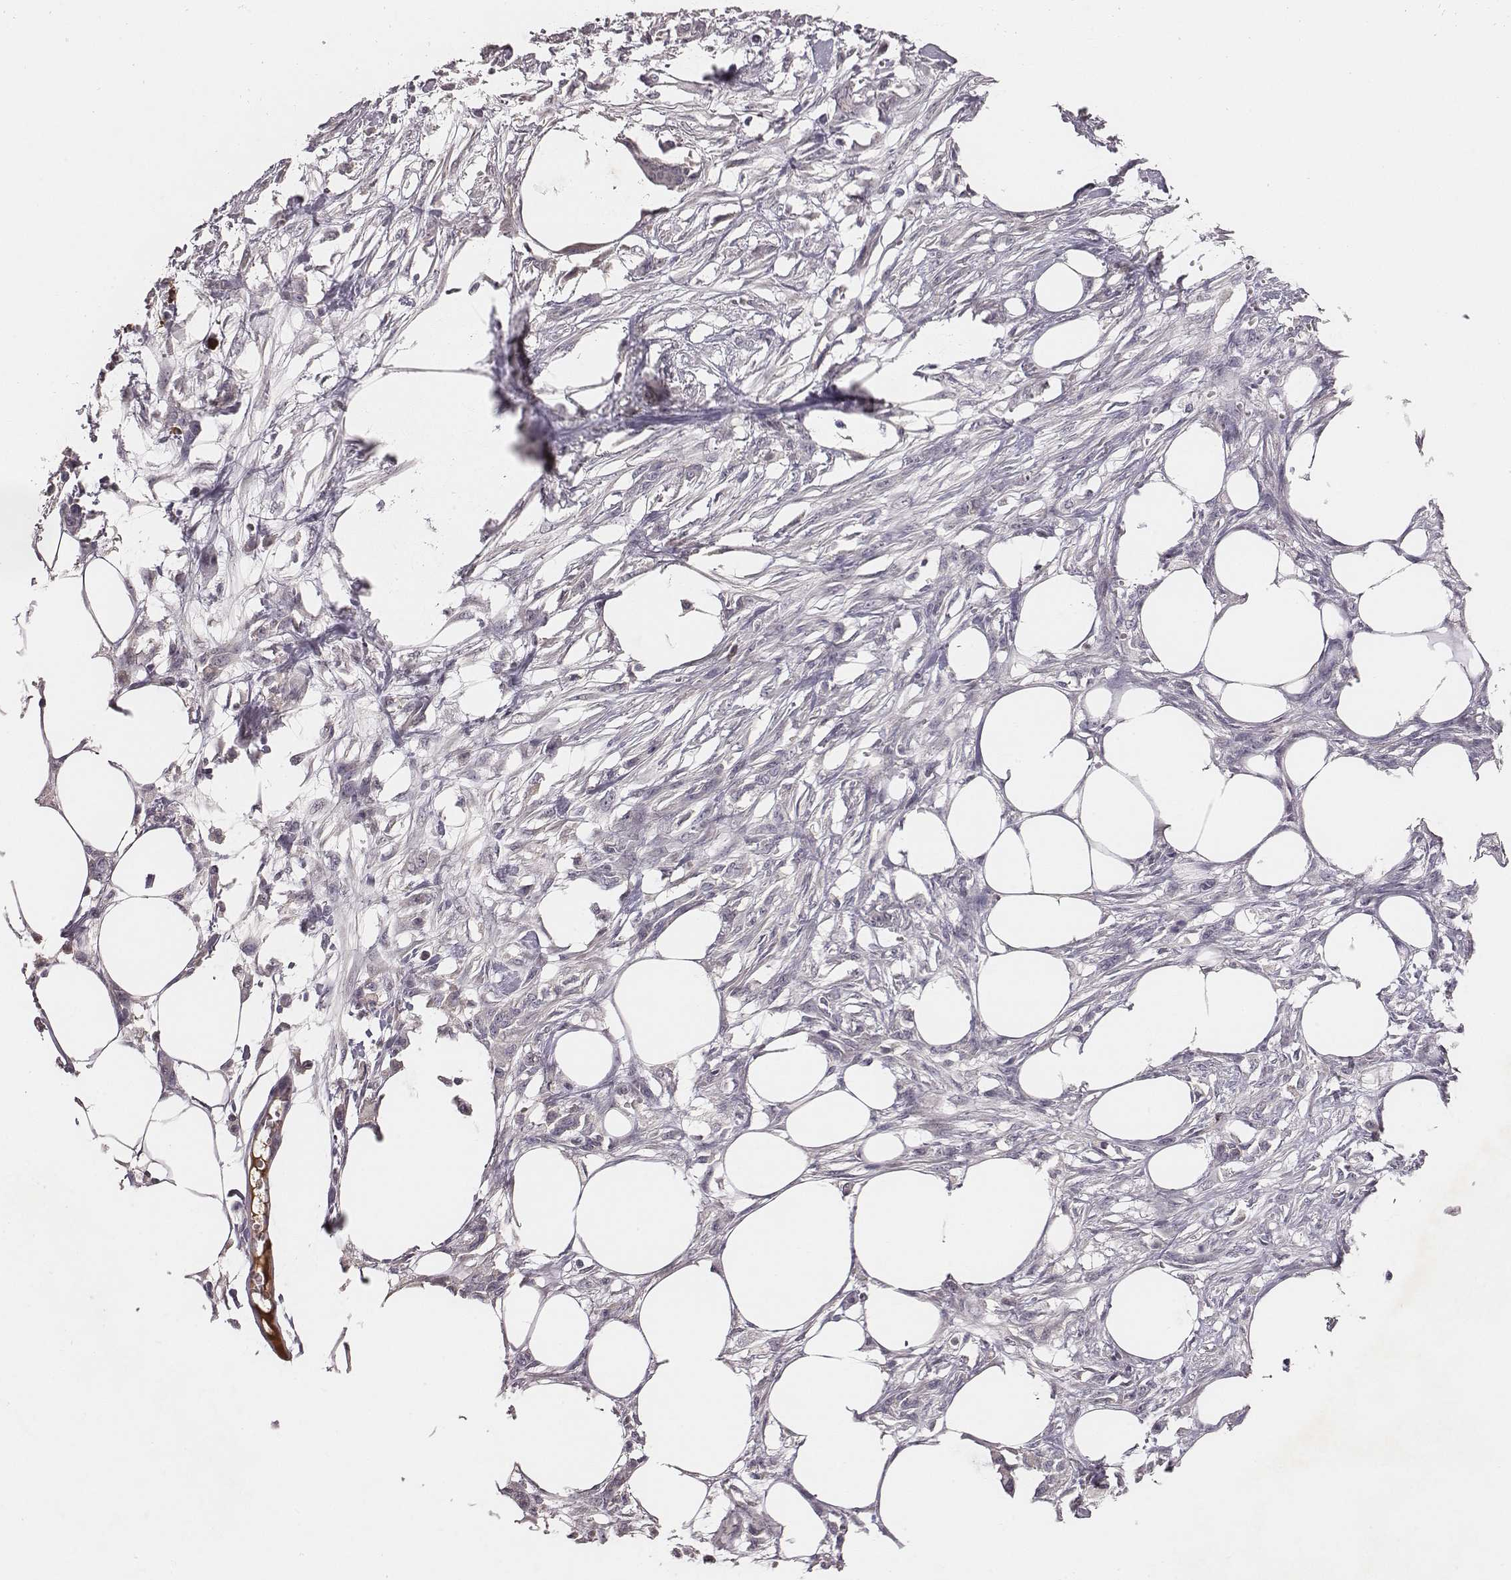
{"staining": {"intensity": "negative", "quantity": "none", "location": "none"}, "tissue": "skin cancer", "cell_type": "Tumor cells", "image_type": "cancer", "snomed": [{"axis": "morphology", "description": "Squamous cell carcinoma, NOS"}, {"axis": "topography", "description": "Skin"}], "caption": "DAB (3,3'-diaminobenzidine) immunohistochemical staining of human squamous cell carcinoma (skin) reveals no significant expression in tumor cells.", "gene": "SLC22A6", "patient": {"sex": "female", "age": 59}}